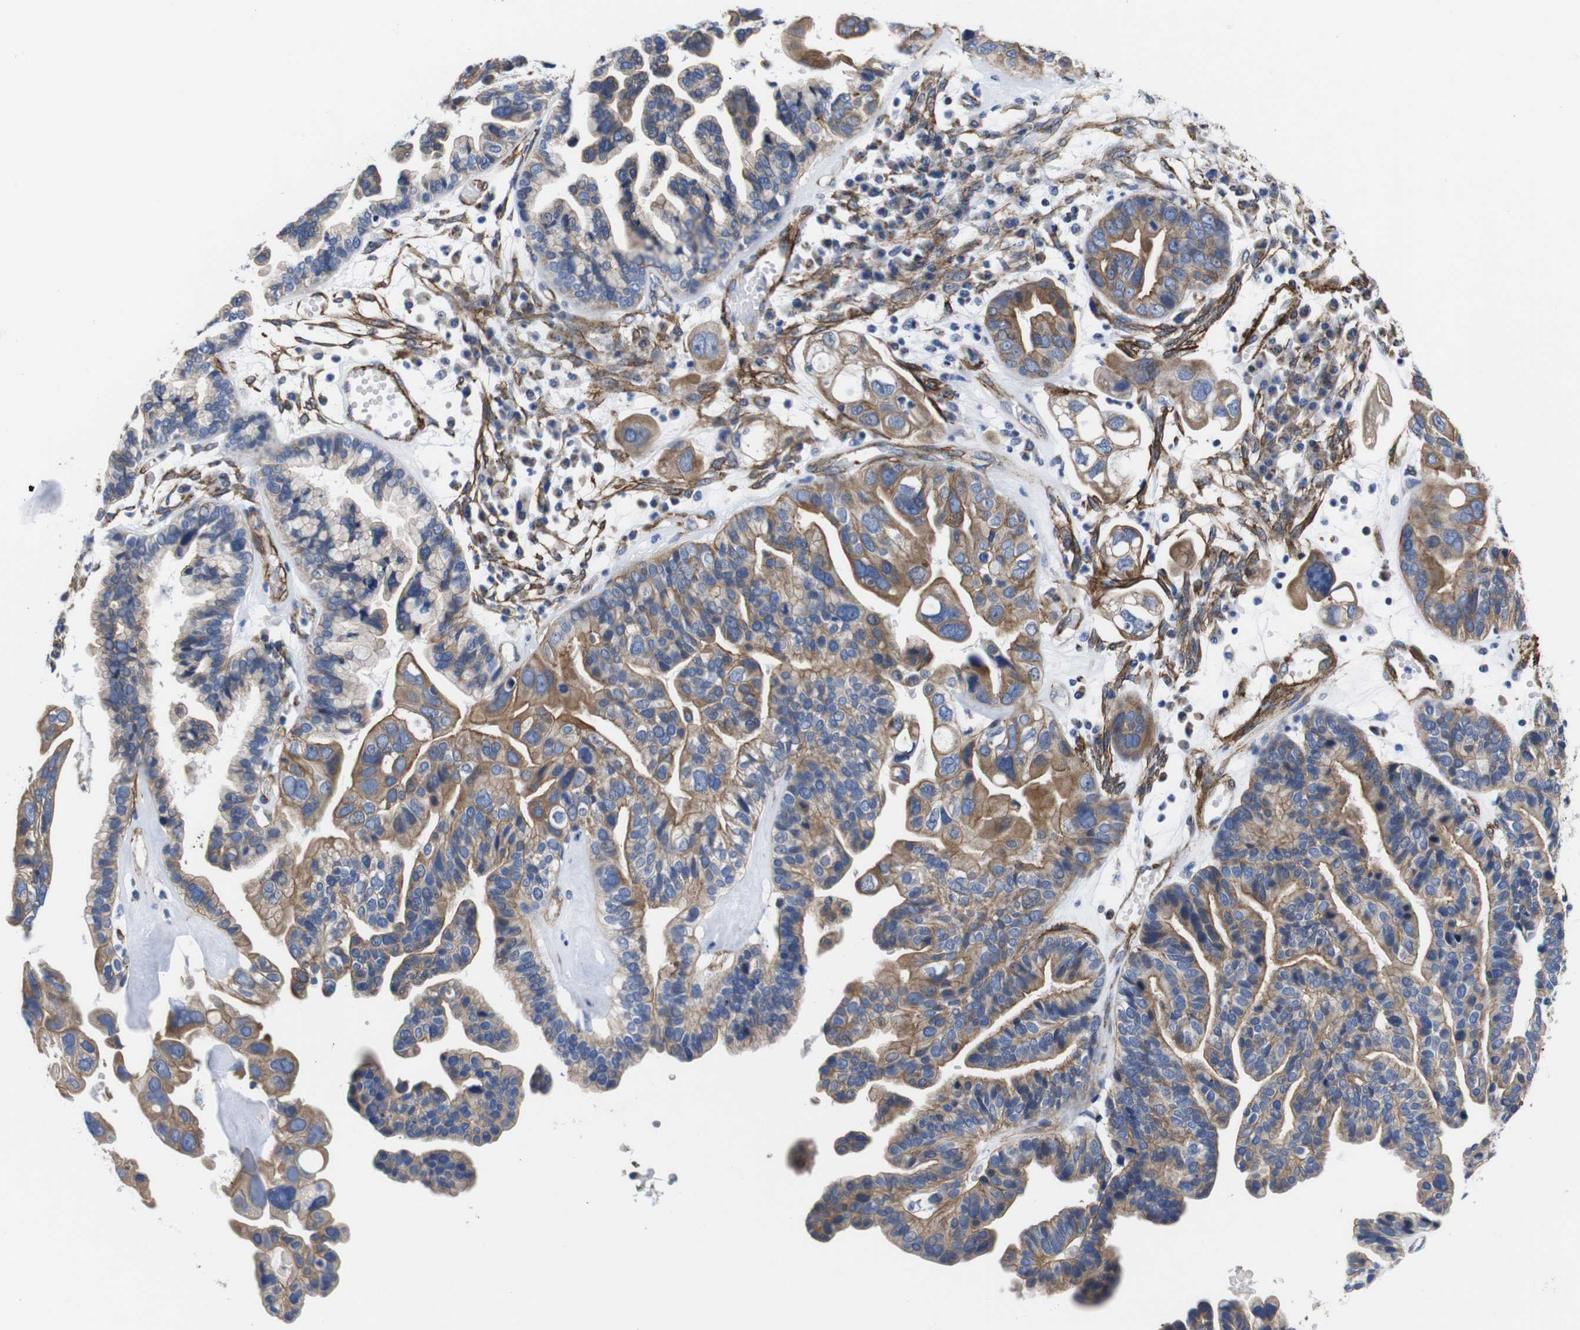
{"staining": {"intensity": "moderate", "quantity": ">75%", "location": "cytoplasmic/membranous"}, "tissue": "ovarian cancer", "cell_type": "Tumor cells", "image_type": "cancer", "snomed": [{"axis": "morphology", "description": "Cystadenocarcinoma, serous, NOS"}, {"axis": "topography", "description": "Ovary"}], "caption": "Protein analysis of ovarian cancer (serous cystadenocarcinoma) tissue shows moderate cytoplasmic/membranous staining in about >75% of tumor cells. The staining is performed using DAB brown chromogen to label protein expression. The nuclei are counter-stained blue using hematoxylin.", "gene": "WNT10A", "patient": {"sex": "female", "age": 56}}